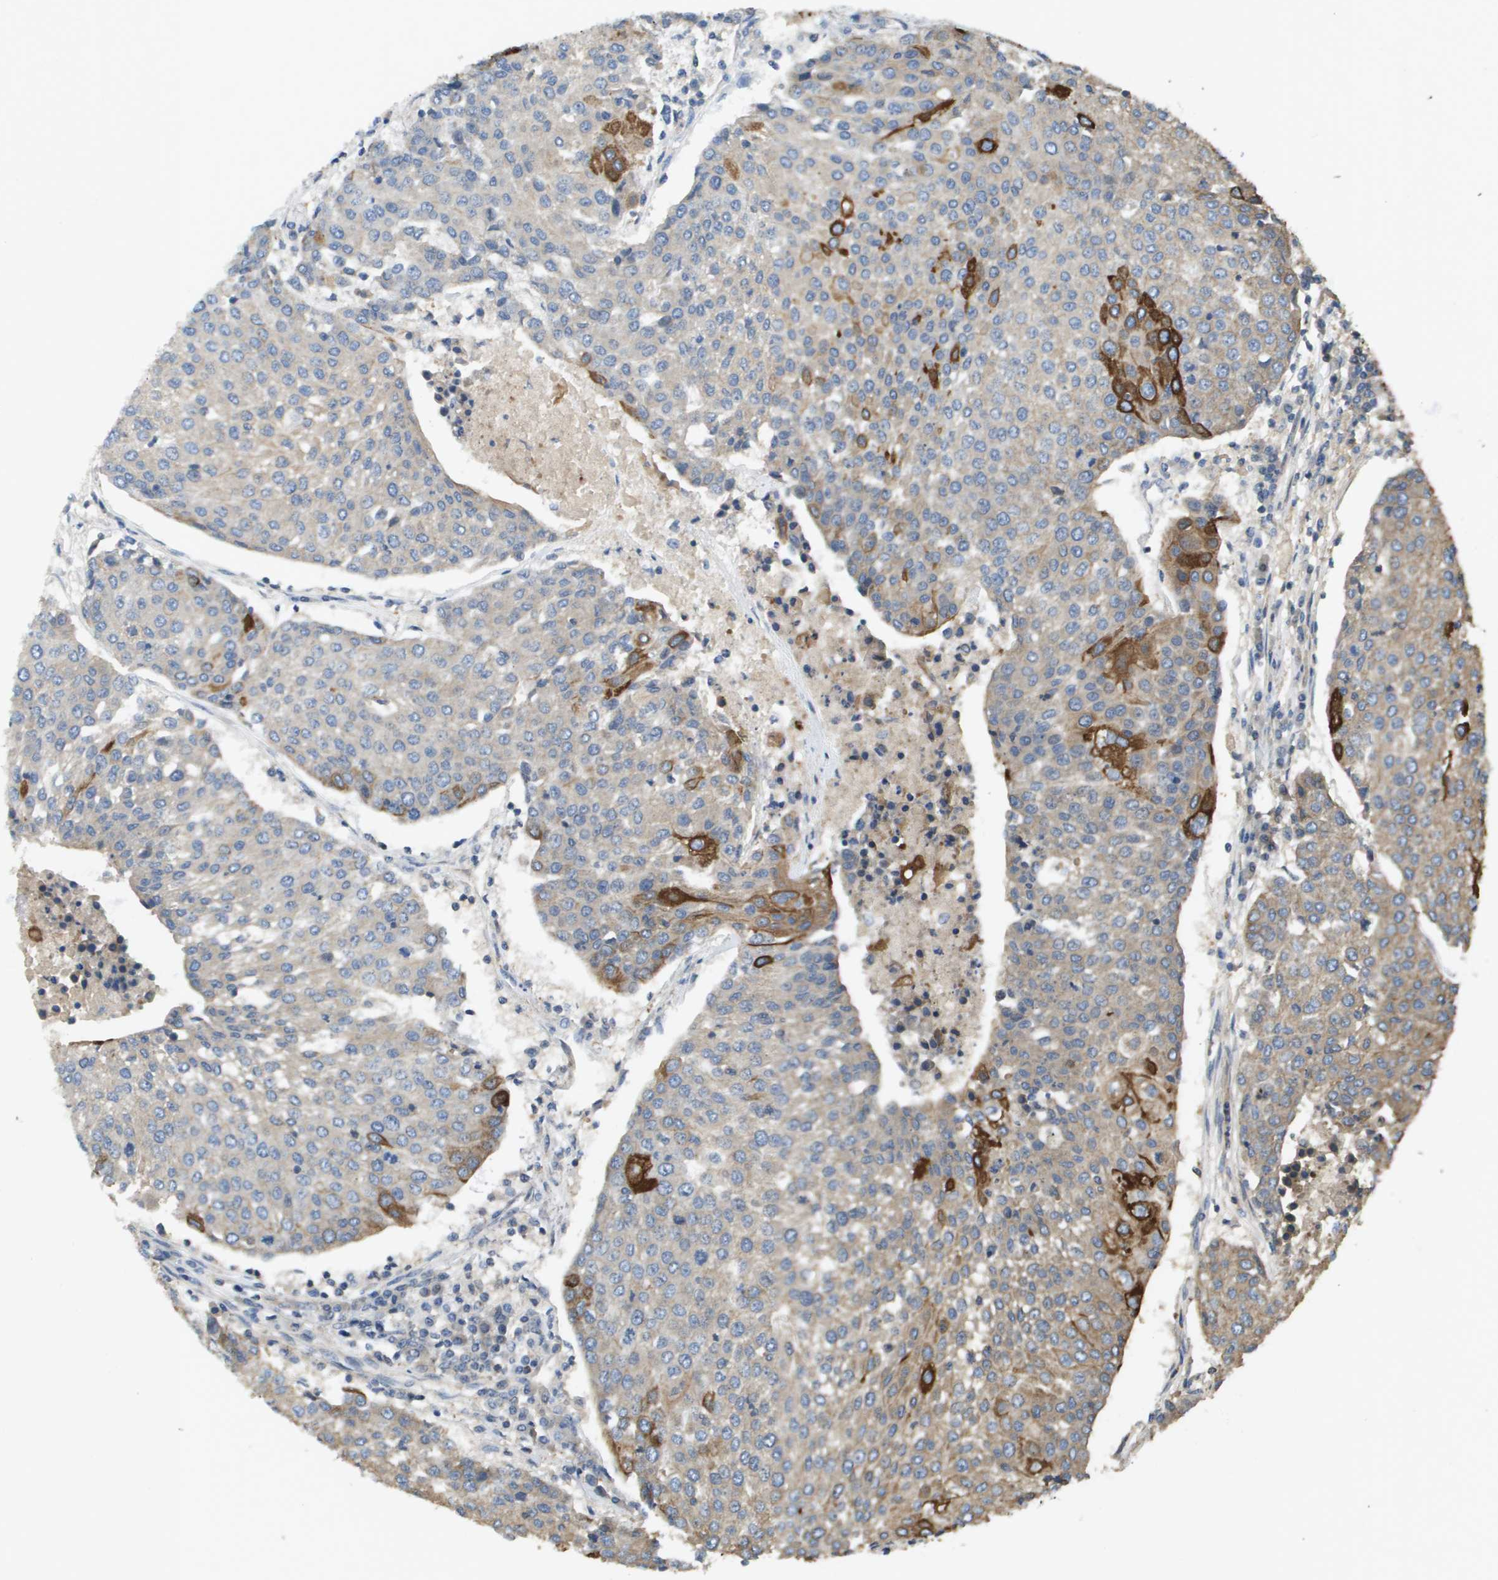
{"staining": {"intensity": "strong", "quantity": "<25%", "location": "cytoplasmic/membranous"}, "tissue": "urothelial cancer", "cell_type": "Tumor cells", "image_type": "cancer", "snomed": [{"axis": "morphology", "description": "Urothelial carcinoma, High grade"}, {"axis": "topography", "description": "Urinary bladder"}], "caption": "Protein staining demonstrates strong cytoplasmic/membranous positivity in approximately <25% of tumor cells in urothelial cancer.", "gene": "KRT23", "patient": {"sex": "female", "age": 85}}